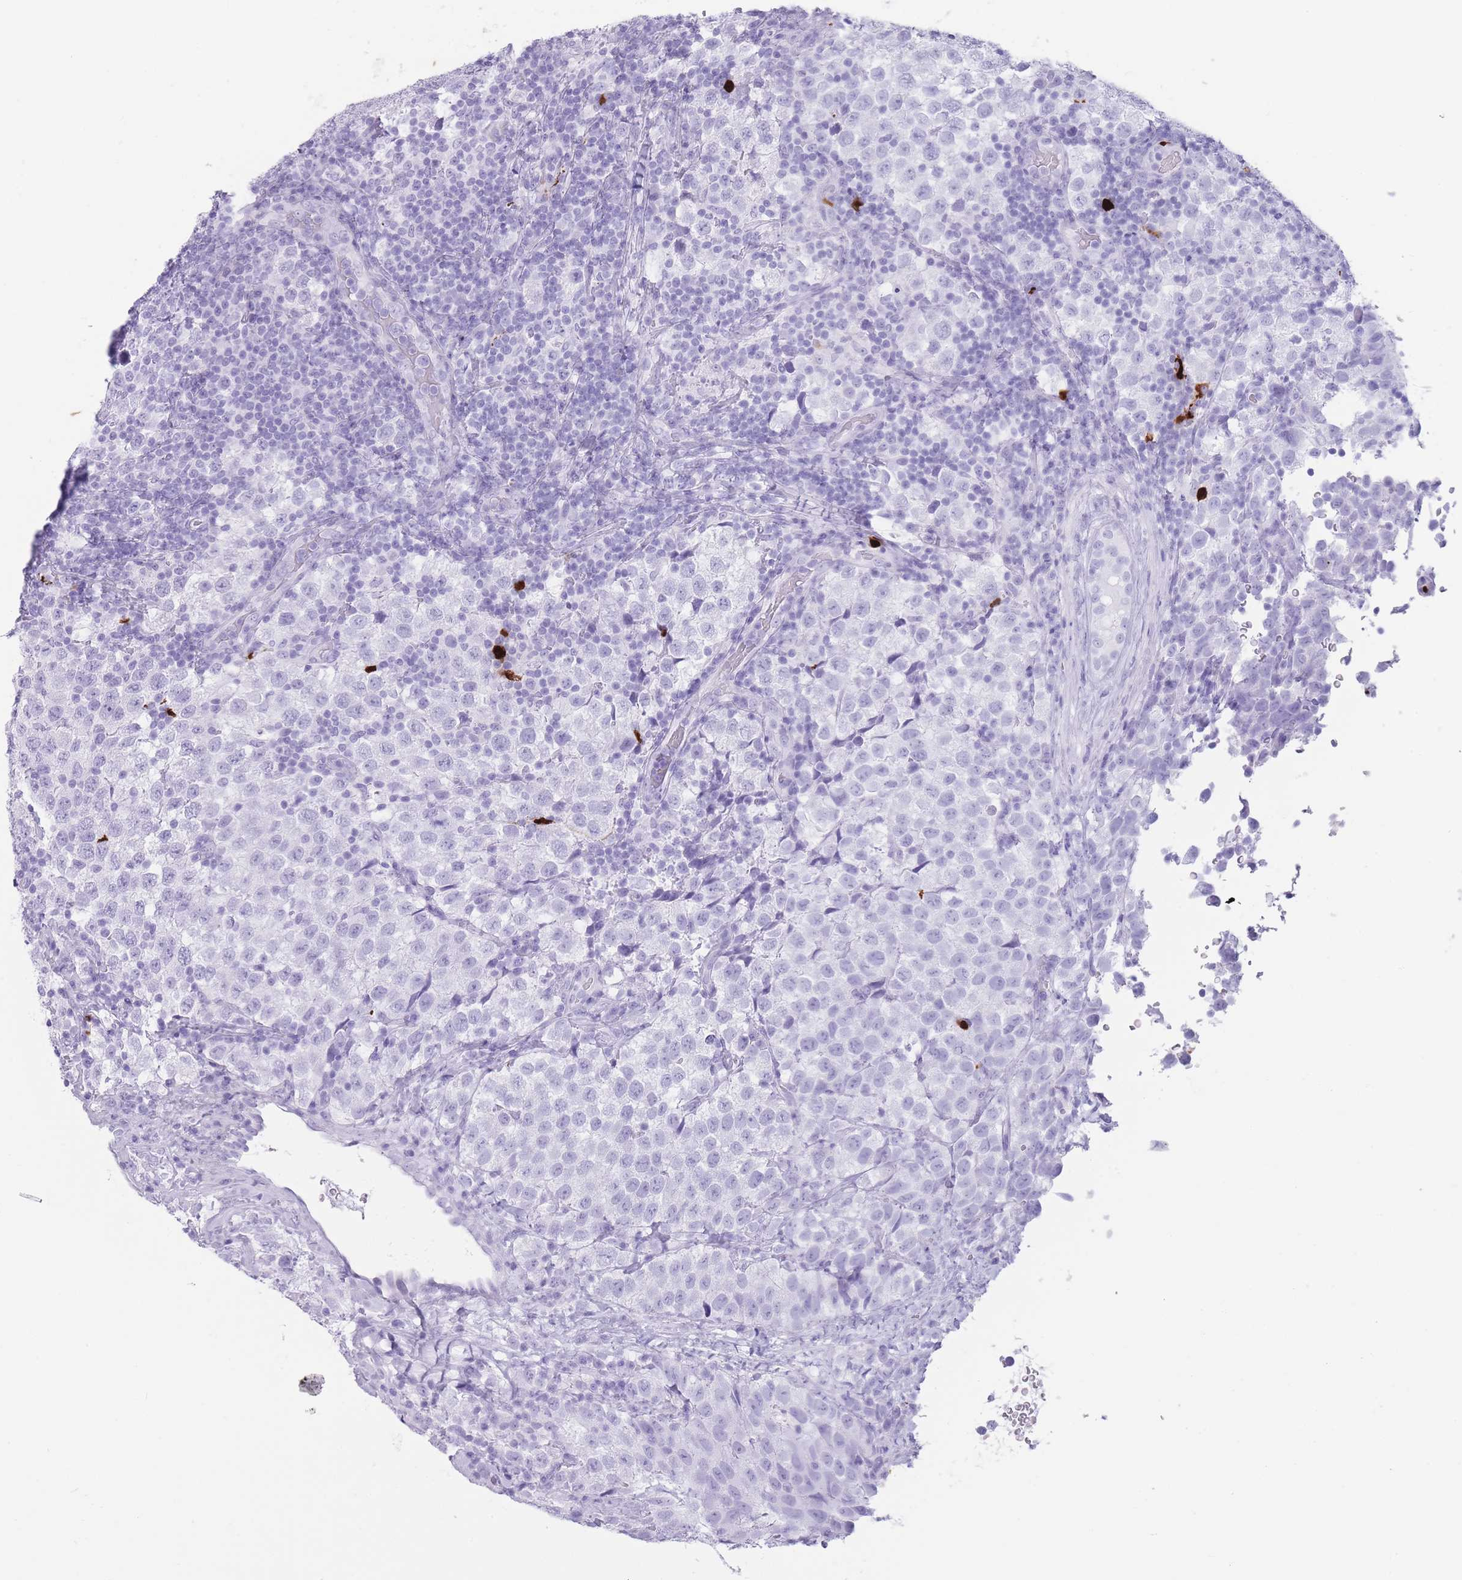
{"staining": {"intensity": "negative", "quantity": "none", "location": "none"}, "tissue": "testis cancer", "cell_type": "Tumor cells", "image_type": "cancer", "snomed": [{"axis": "morphology", "description": "Seminoma, NOS"}, {"axis": "topography", "description": "Testis"}], "caption": "Testis cancer was stained to show a protein in brown. There is no significant expression in tumor cells.", "gene": "OR4F21", "patient": {"sex": "male", "age": 34}}